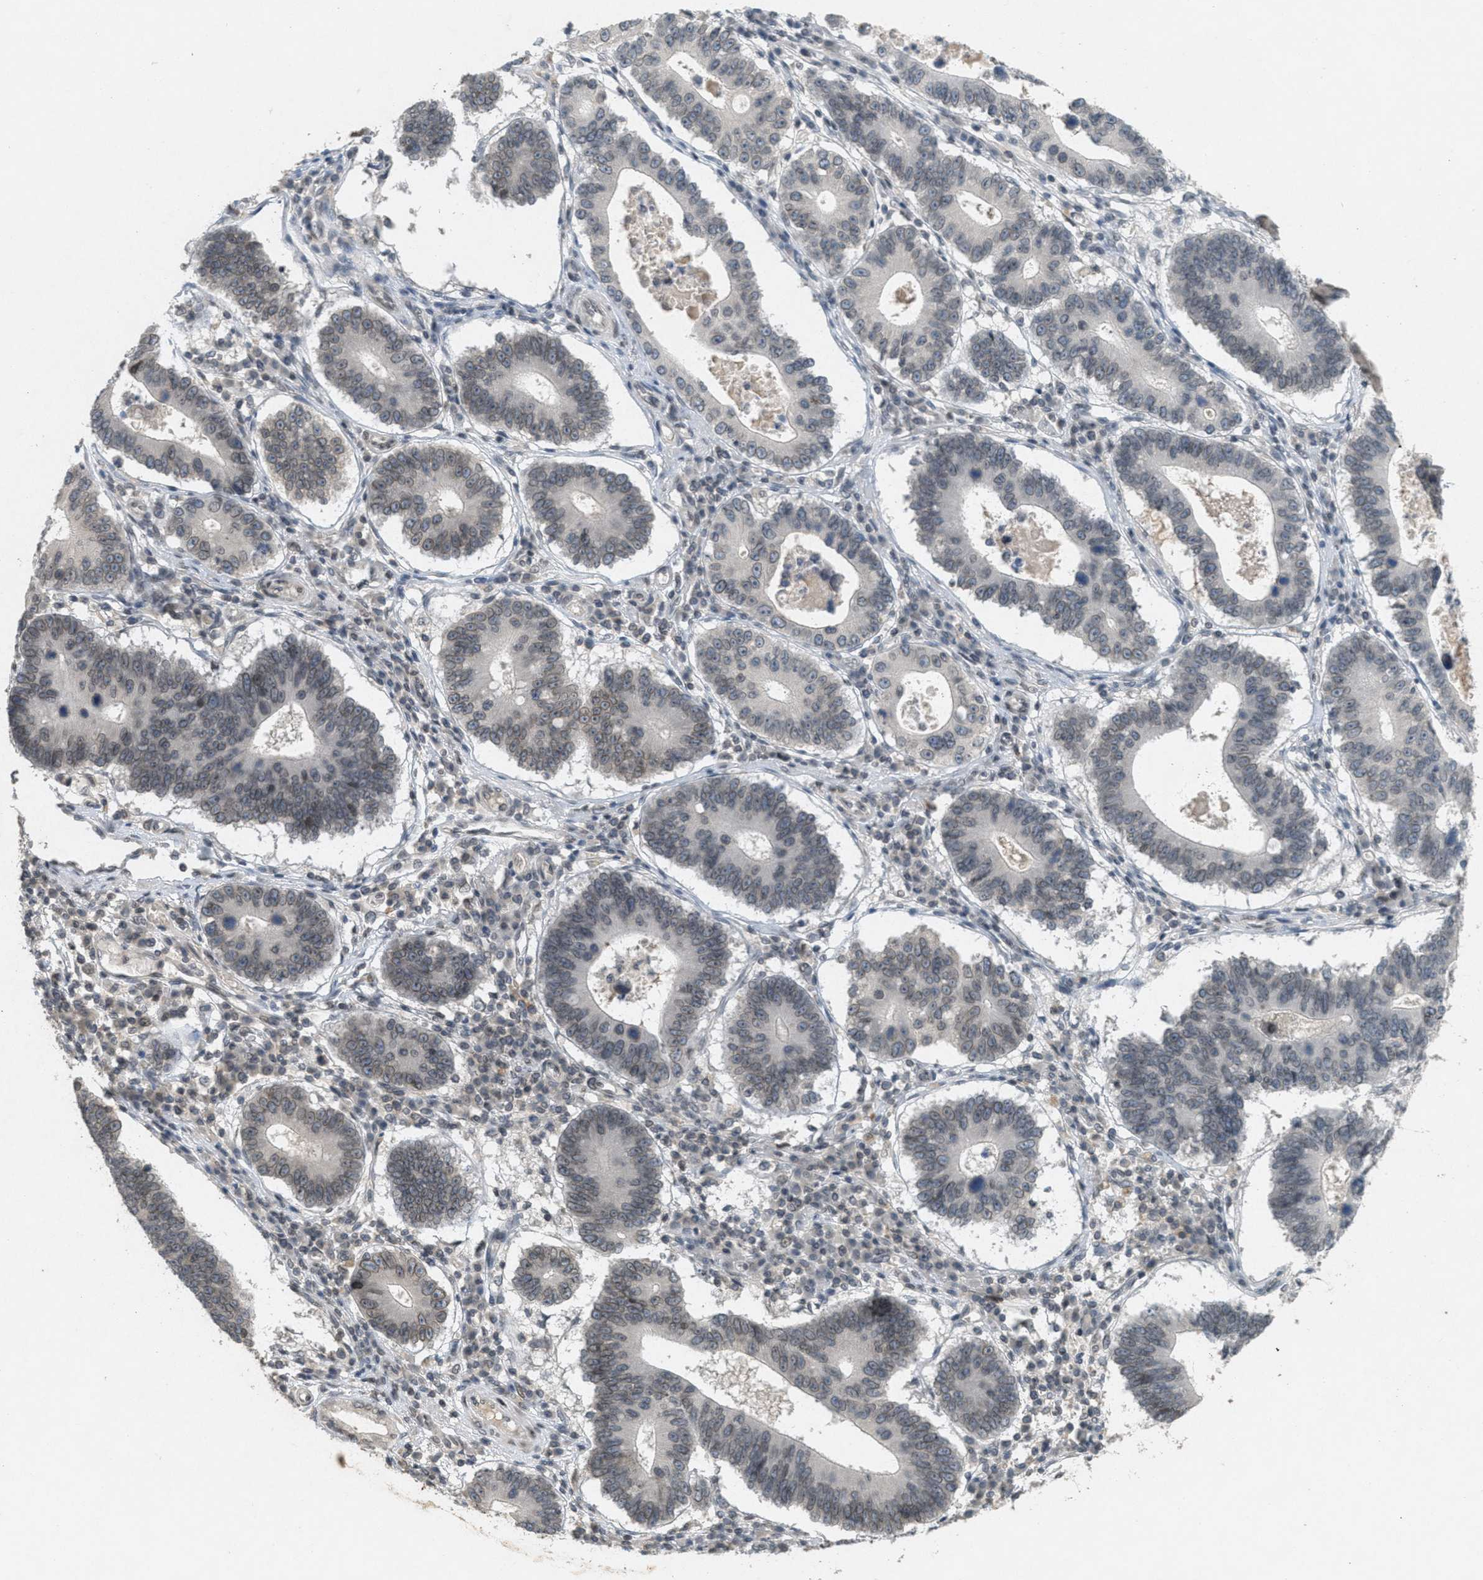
{"staining": {"intensity": "weak", "quantity": "25%-75%", "location": "cytoplasmic/membranous,nuclear"}, "tissue": "stomach cancer", "cell_type": "Tumor cells", "image_type": "cancer", "snomed": [{"axis": "morphology", "description": "Adenocarcinoma, NOS"}, {"axis": "topography", "description": "Stomach"}], "caption": "About 25%-75% of tumor cells in adenocarcinoma (stomach) demonstrate weak cytoplasmic/membranous and nuclear protein expression as visualized by brown immunohistochemical staining.", "gene": "ABHD6", "patient": {"sex": "male", "age": 59}}